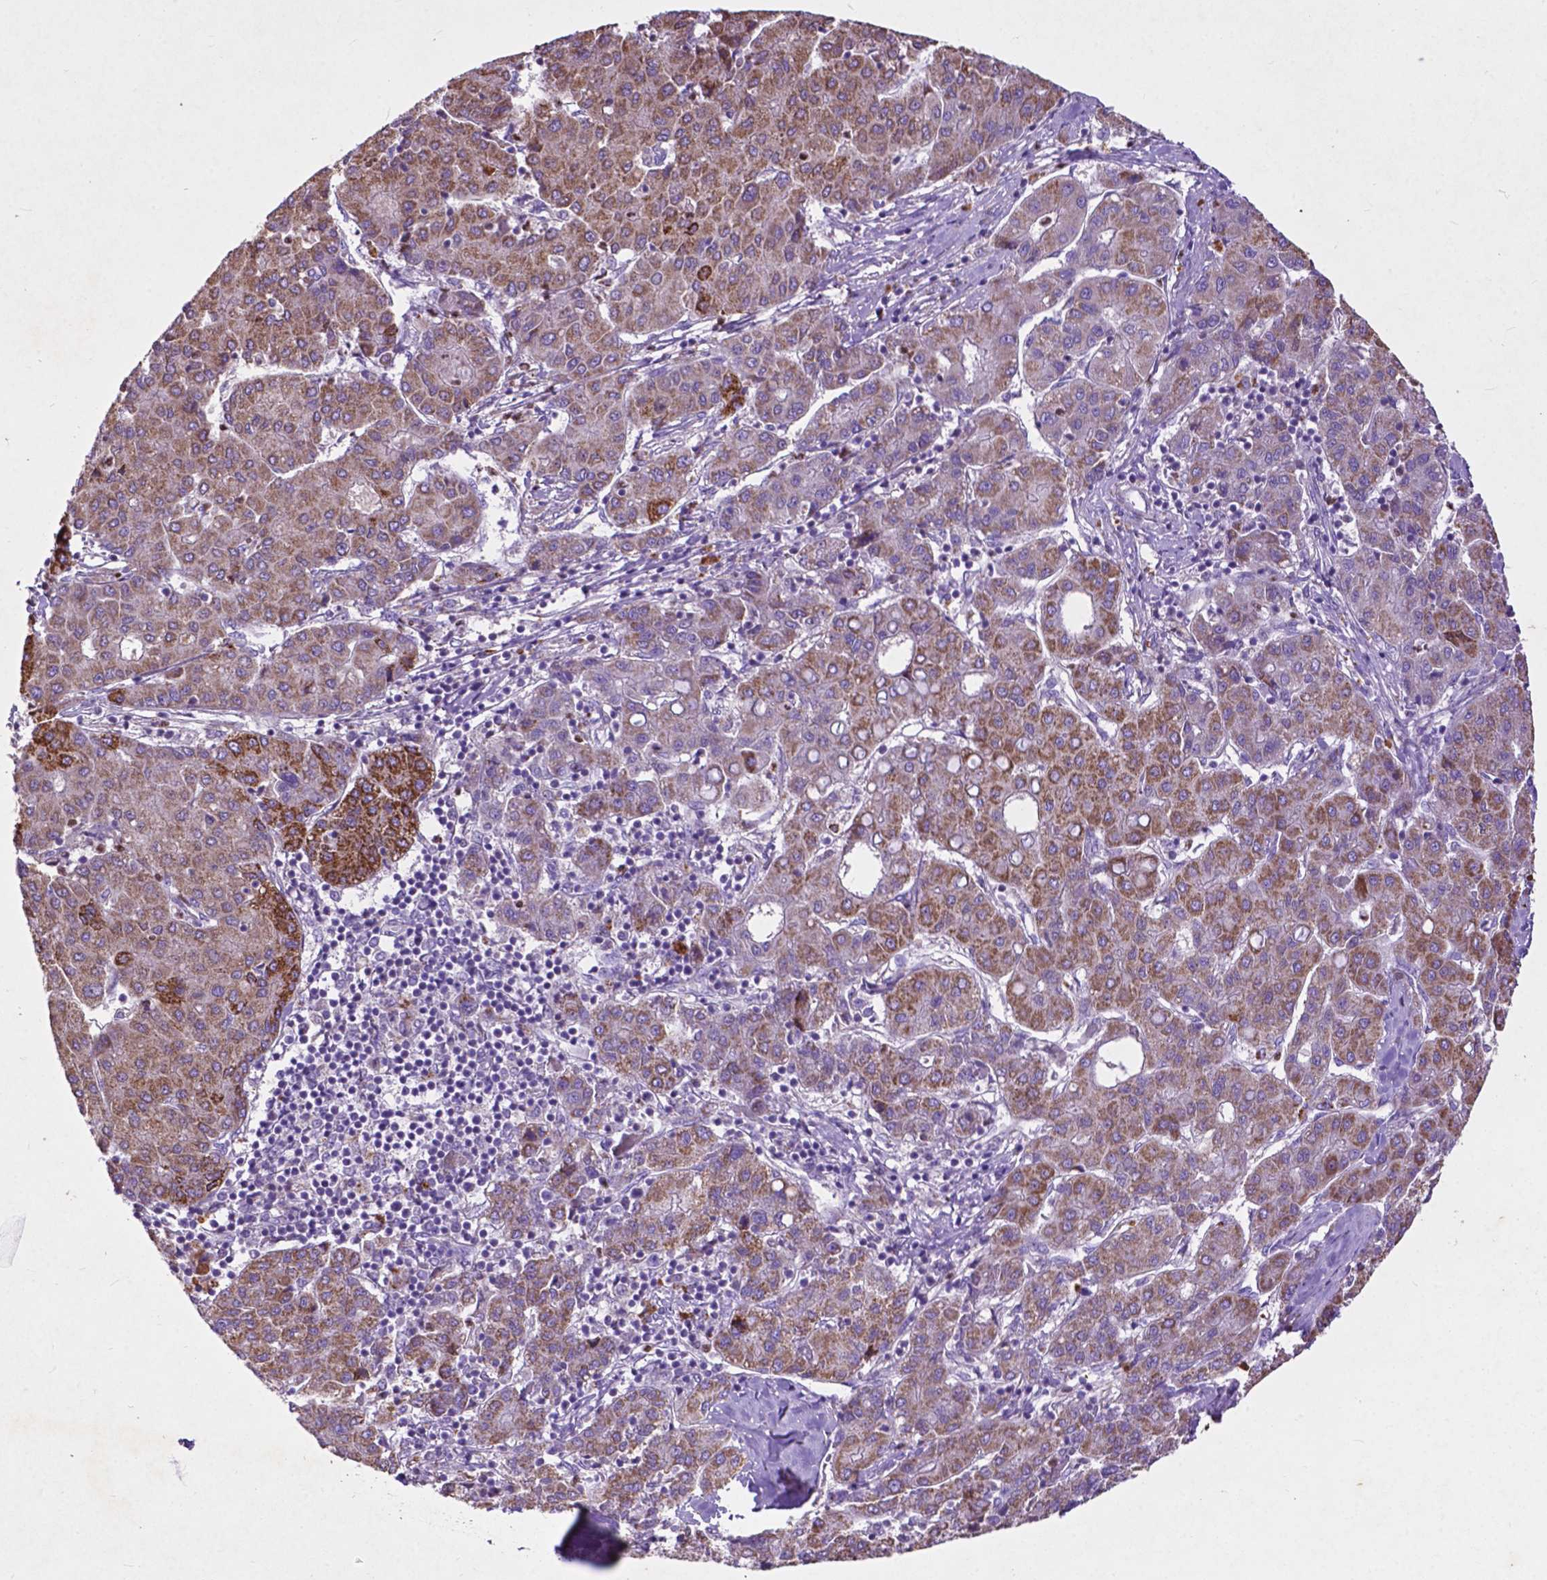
{"staining": {"intensity": "moderate", "quantity": "25%-75%", "location": "cytoplasmic/membranous"}, "tissue": "liver cancer", "cell_type": "Tumor cells", "image_type": "cancer", "snomed": [{"axis": "morphology", "description": "Carcinoma, Hepatocellular, NOS"}, {"axis": "topography", "description": "Liver"}], "caption": "Protein staining of liver hepatocellular carcinoma tissue displays moderate cytoplasmic/membranous expression in approximately 25%-75% of tumor cells.", "gene": "THEGL", "patient": {"sex": "male", "age": 65}}